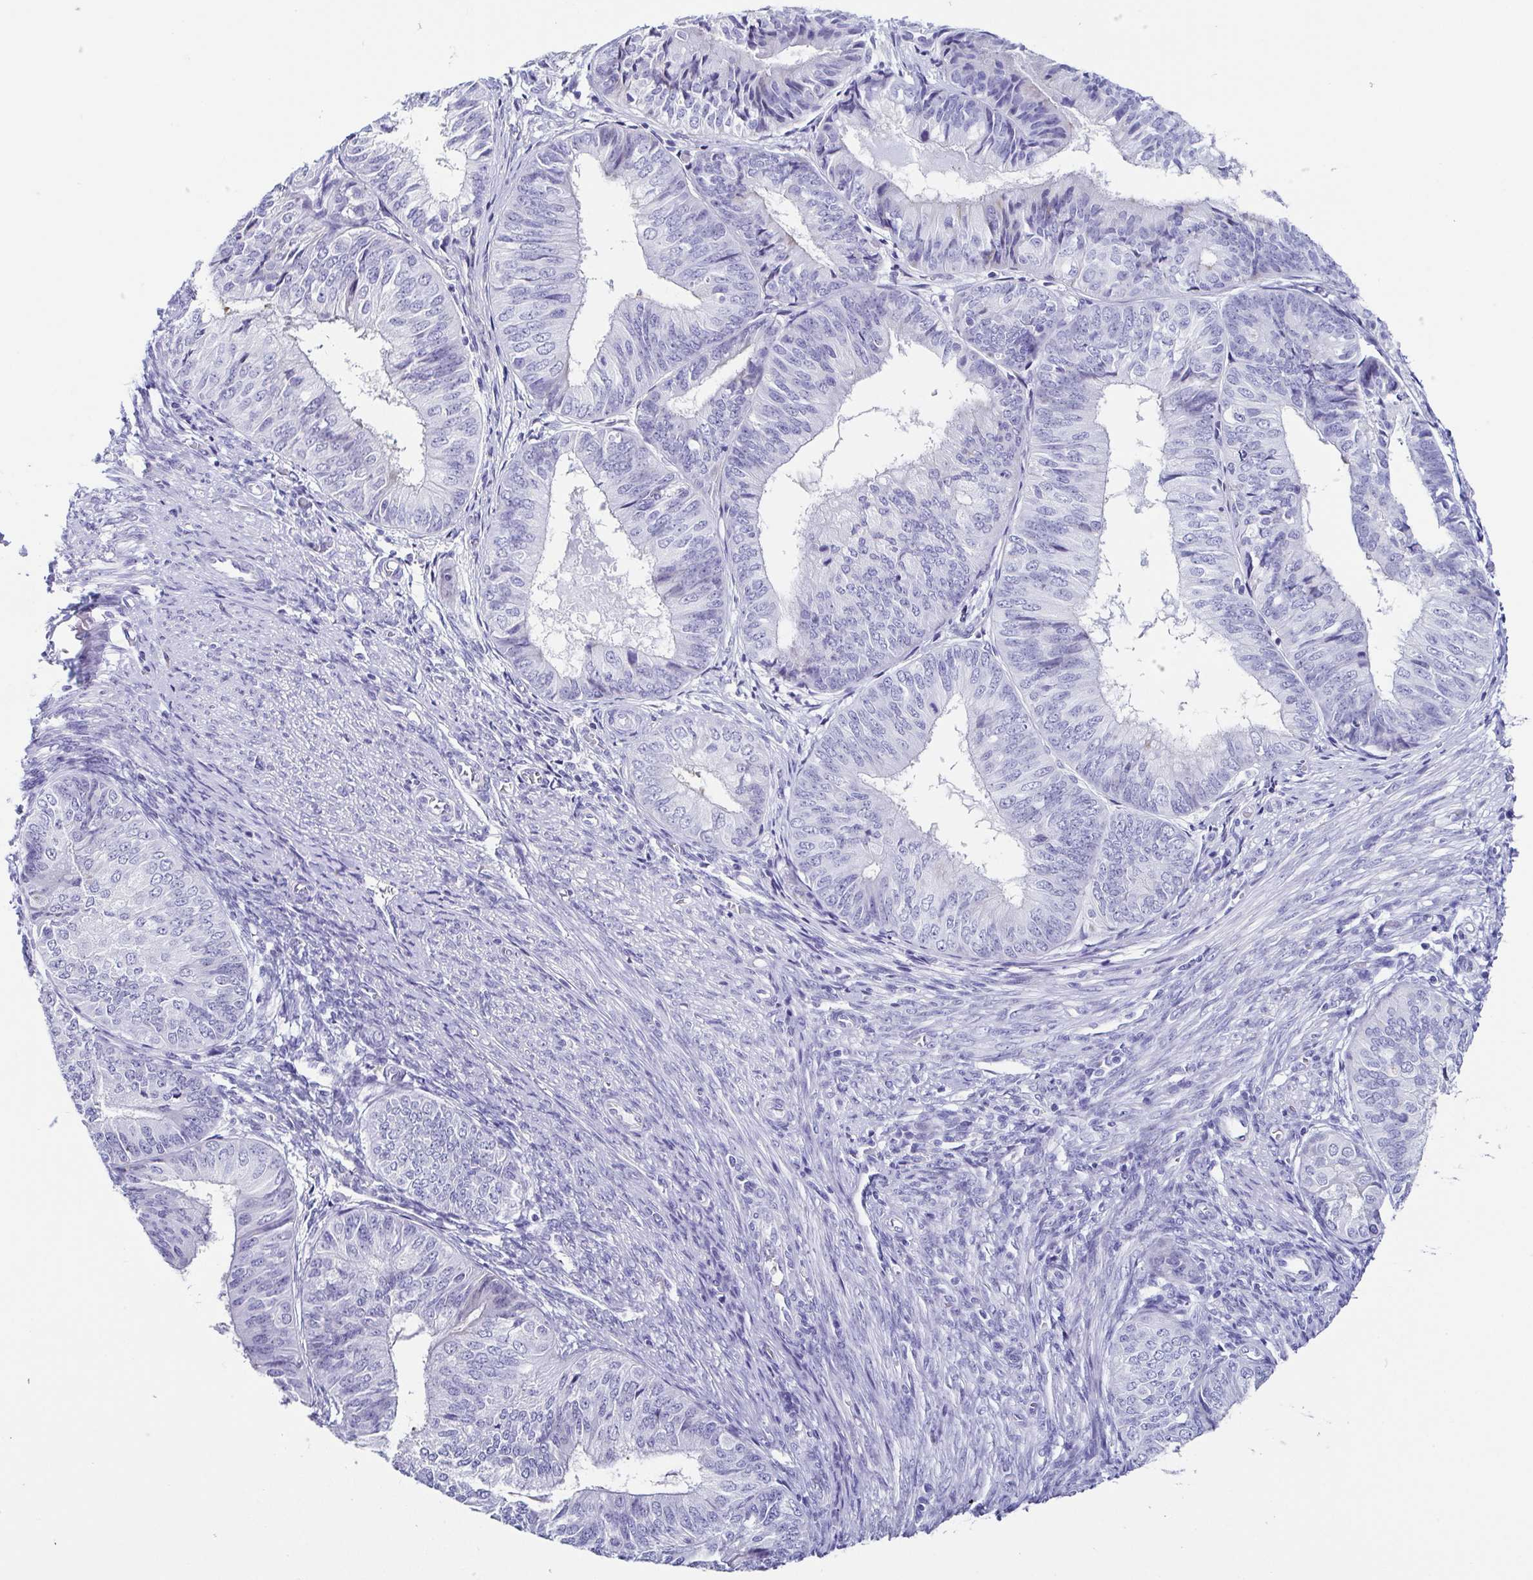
{"staining": {"intensity": "negative", "quantity": "none", "location": "none"}, "tissue": "endometrial cancer", "cell_type": "Tumor cells", "image_type": "cancer", "snomed": [{"axis": "morphology", "description": "Adenocarcinoma, NOS"}, {"axis": "topography", "description": "Endometrium"}], "caption": "This is a histopathology image of immunohistochemistry (IHC) staining of endometrial cancer (adenocarcinoma), which shows no expression in tumor cells.", "gene": "TNNT2", "patient": {"sex": "female", "age": 58}}